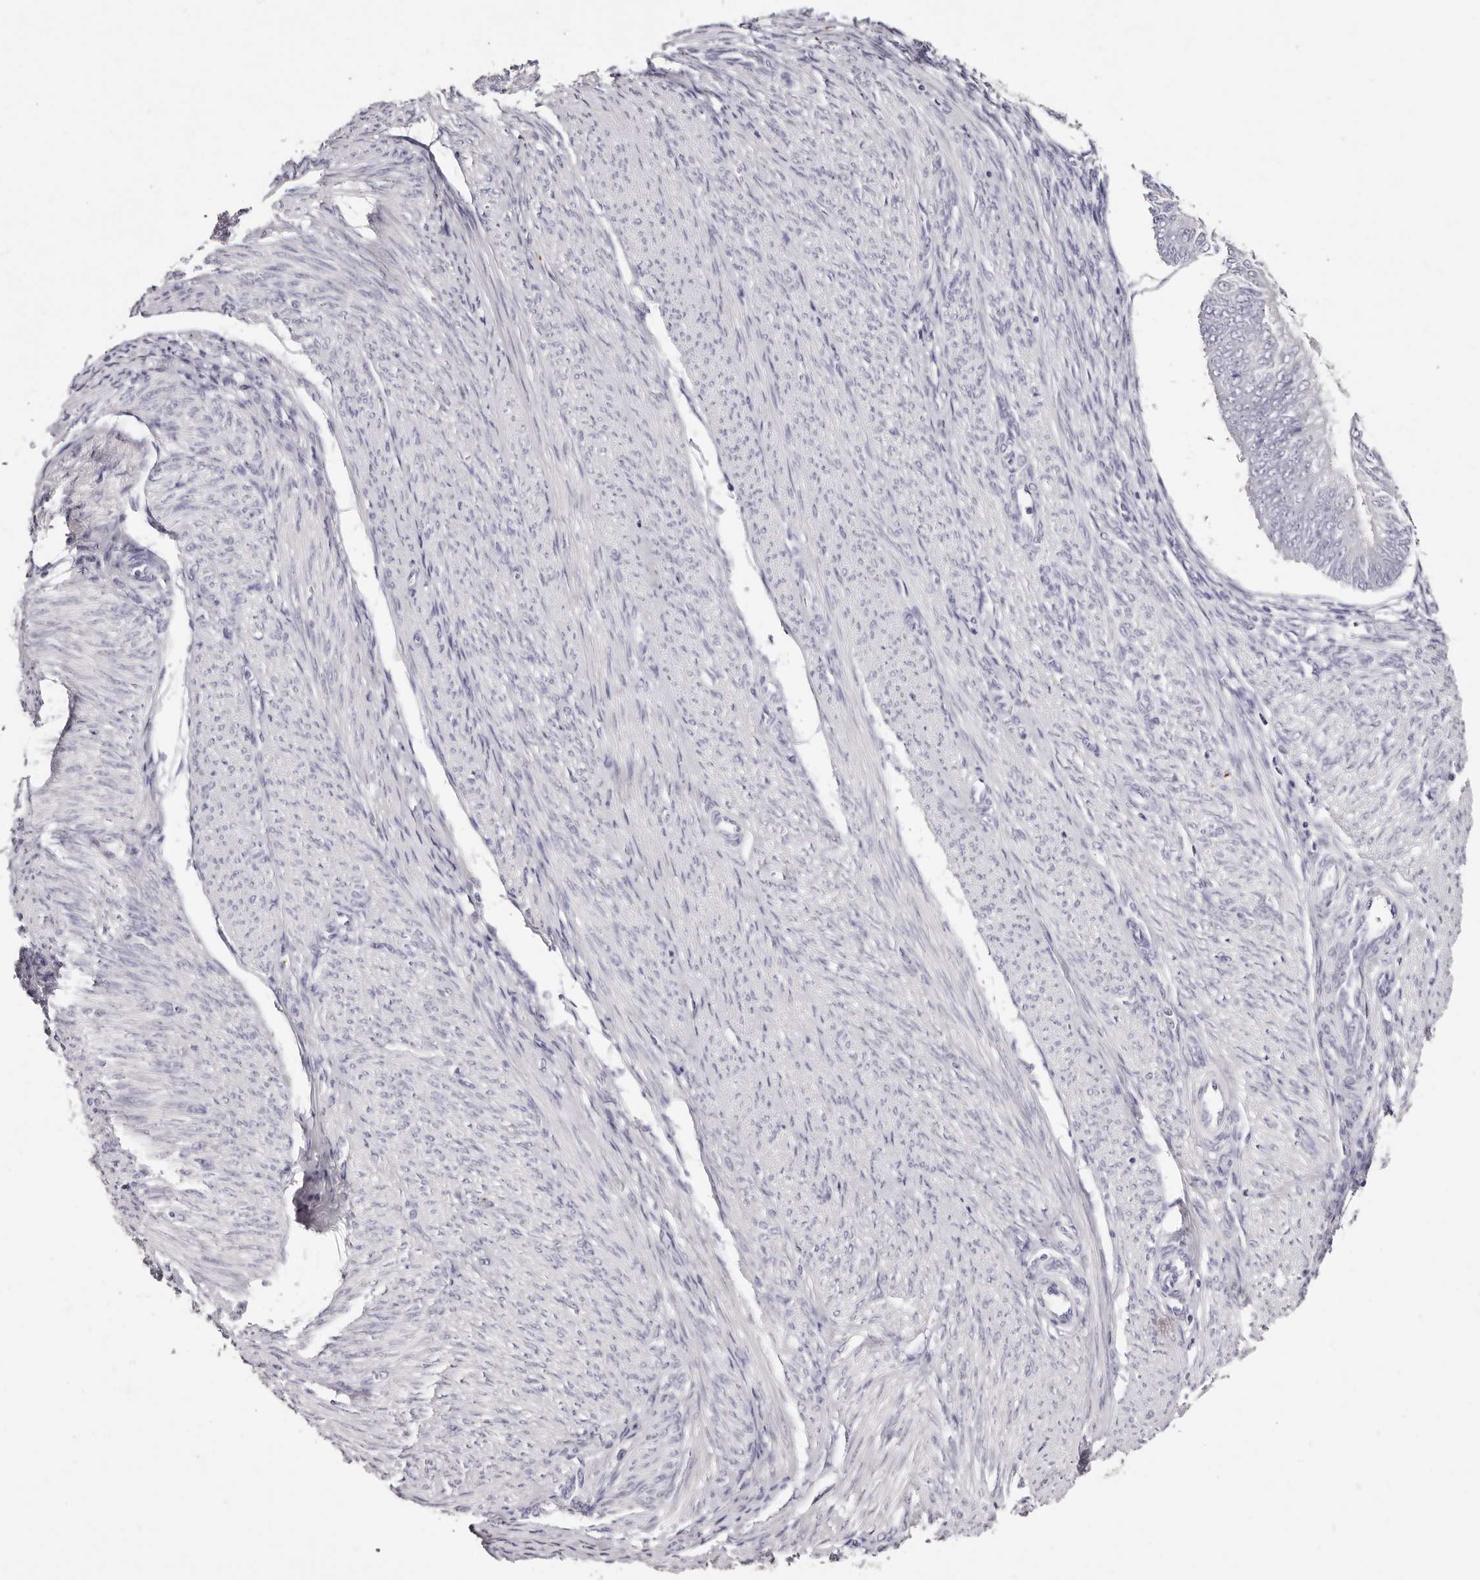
{"staining": {"intensity": "negative", "quantity": "none", "location": "none"}, "tissue": "endometrial cancer", "cell_type": "Tumor cells", "image_type": "cancer", "snomed": [{"axis": "morphology", "description": "Adenocarcinoma, NOS"}, {"axis": "topography", "description": "Endometrium"}], "caption": "This histopathology image is of adenocarcinoma (endometrial) stained with immunohistochemistry to label a protein in brown with the nuclei are counter-stained blue. There is no staining in tumor cells.", "gene": "PF4", "patient": {"sex": "female", "age": 58}}